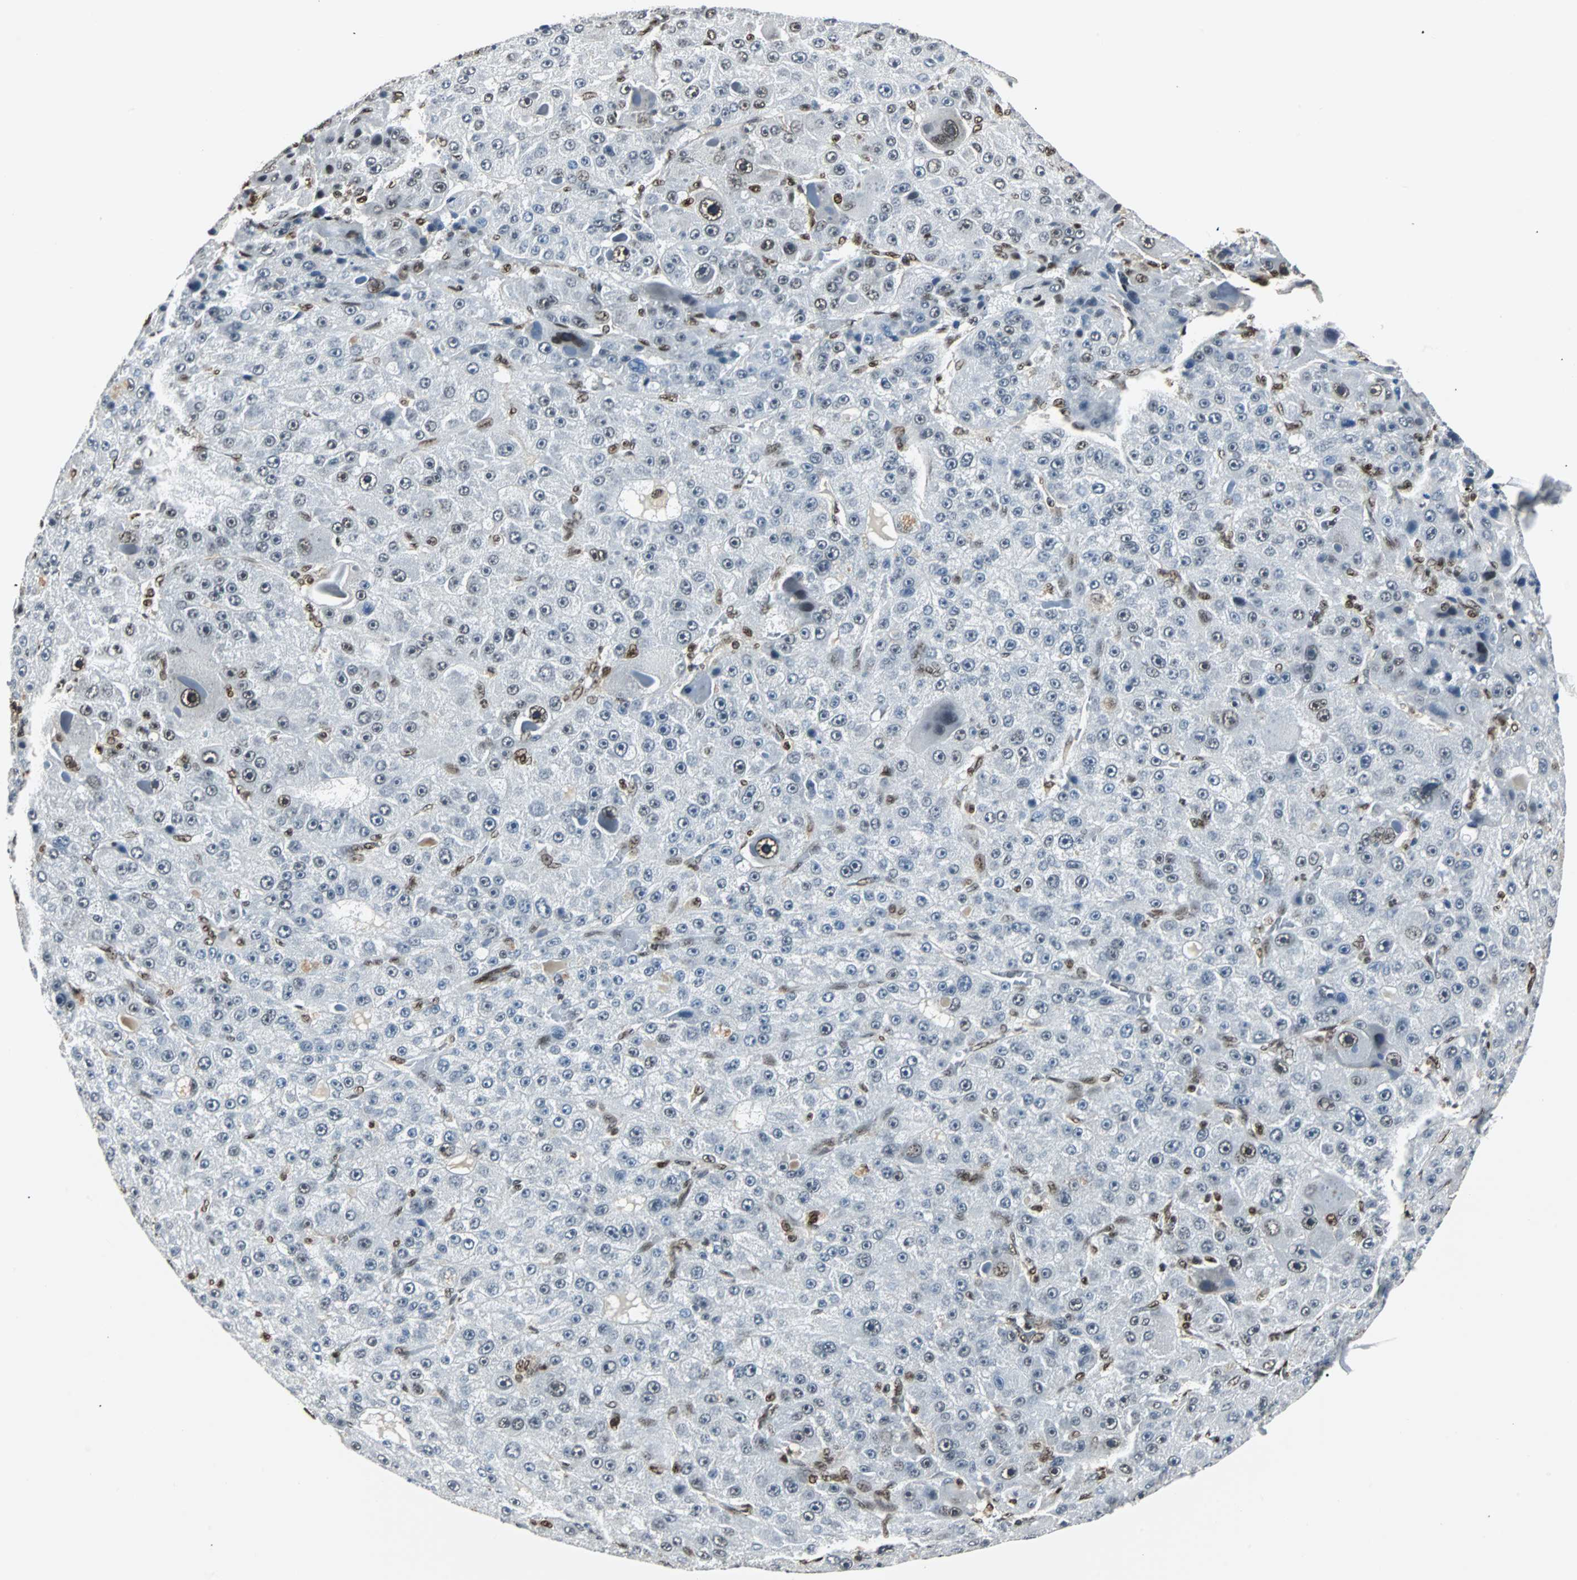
{"staining": {"intensity": "moderate", "quantity": "<25%", "location": "nuclear"}, "tissue": "liver cancer", "cell_type": "Tumor cells", "image_type": "cancer", "snomed": [{"axis": "morphology", "description": "Carcinoma, Hepatocellular, NOS"}, {"axis": "topography", "description": "Liver"}], "caption": "The photomicrograph exhibits a brown stain indicating the presence of a protein in the nuclear of tumor cells in liver cancer.", "gene": "XRCC4", "patient": {"sex": "male", "age": 76}}